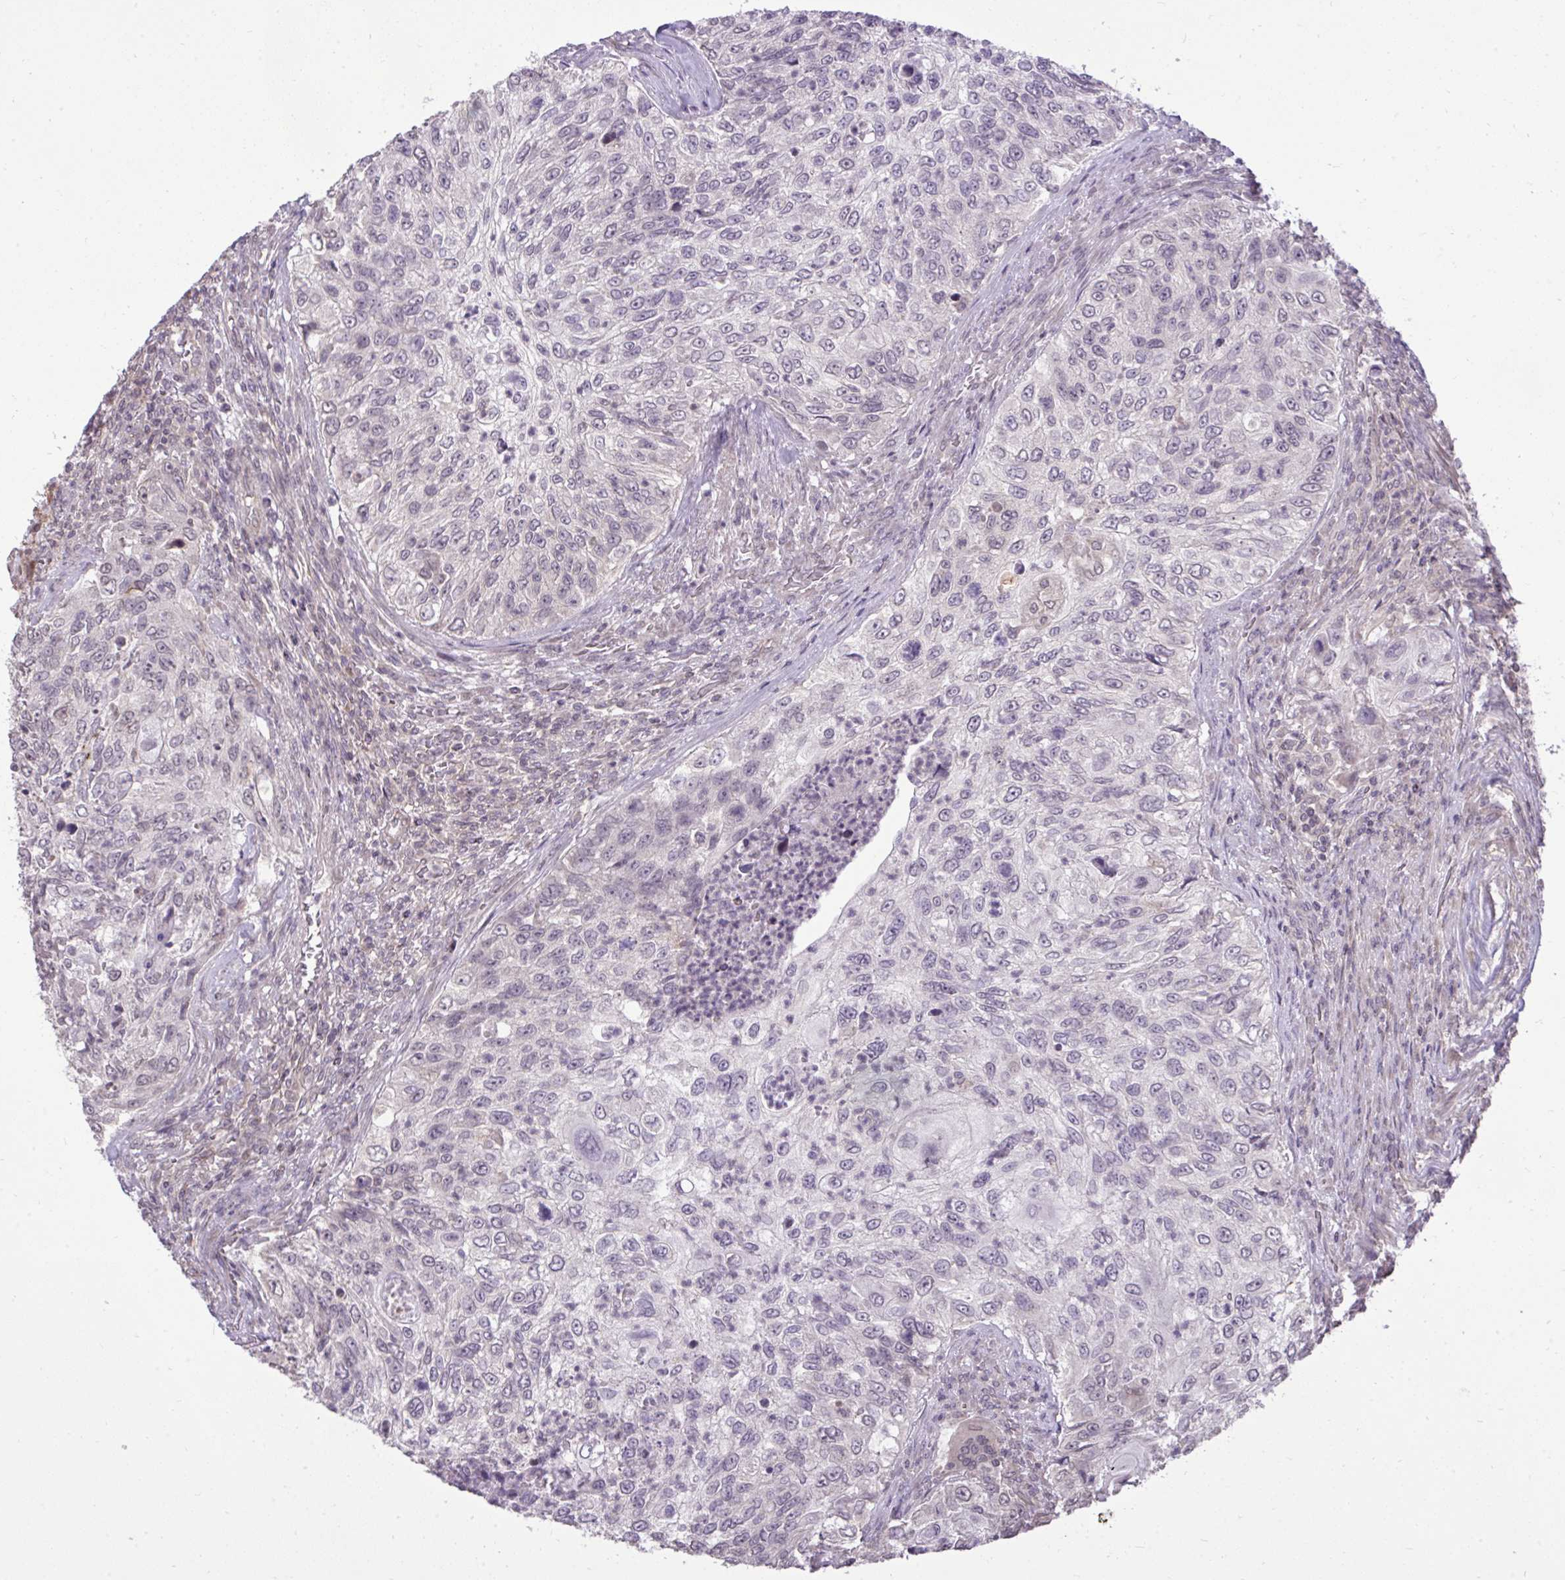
{"staining": {"intensity": "negative", "quantity": "none", "location": "none"}, "tissue": "urothelial cancer", "cell_type": "Tumor cells", "image_type": "cancer", "snomed": [{"axis": "morphology", "description": "Urothelial carcinoma, High grade"}, {"axis": "topography", "description": "Urinary bladder"}], "caption": "Protein analysis of urothelial cancer displays no significant expression in tumor cells.", "gene": "CYP20A1", "patient": {"sex": "female", "age": 60}}